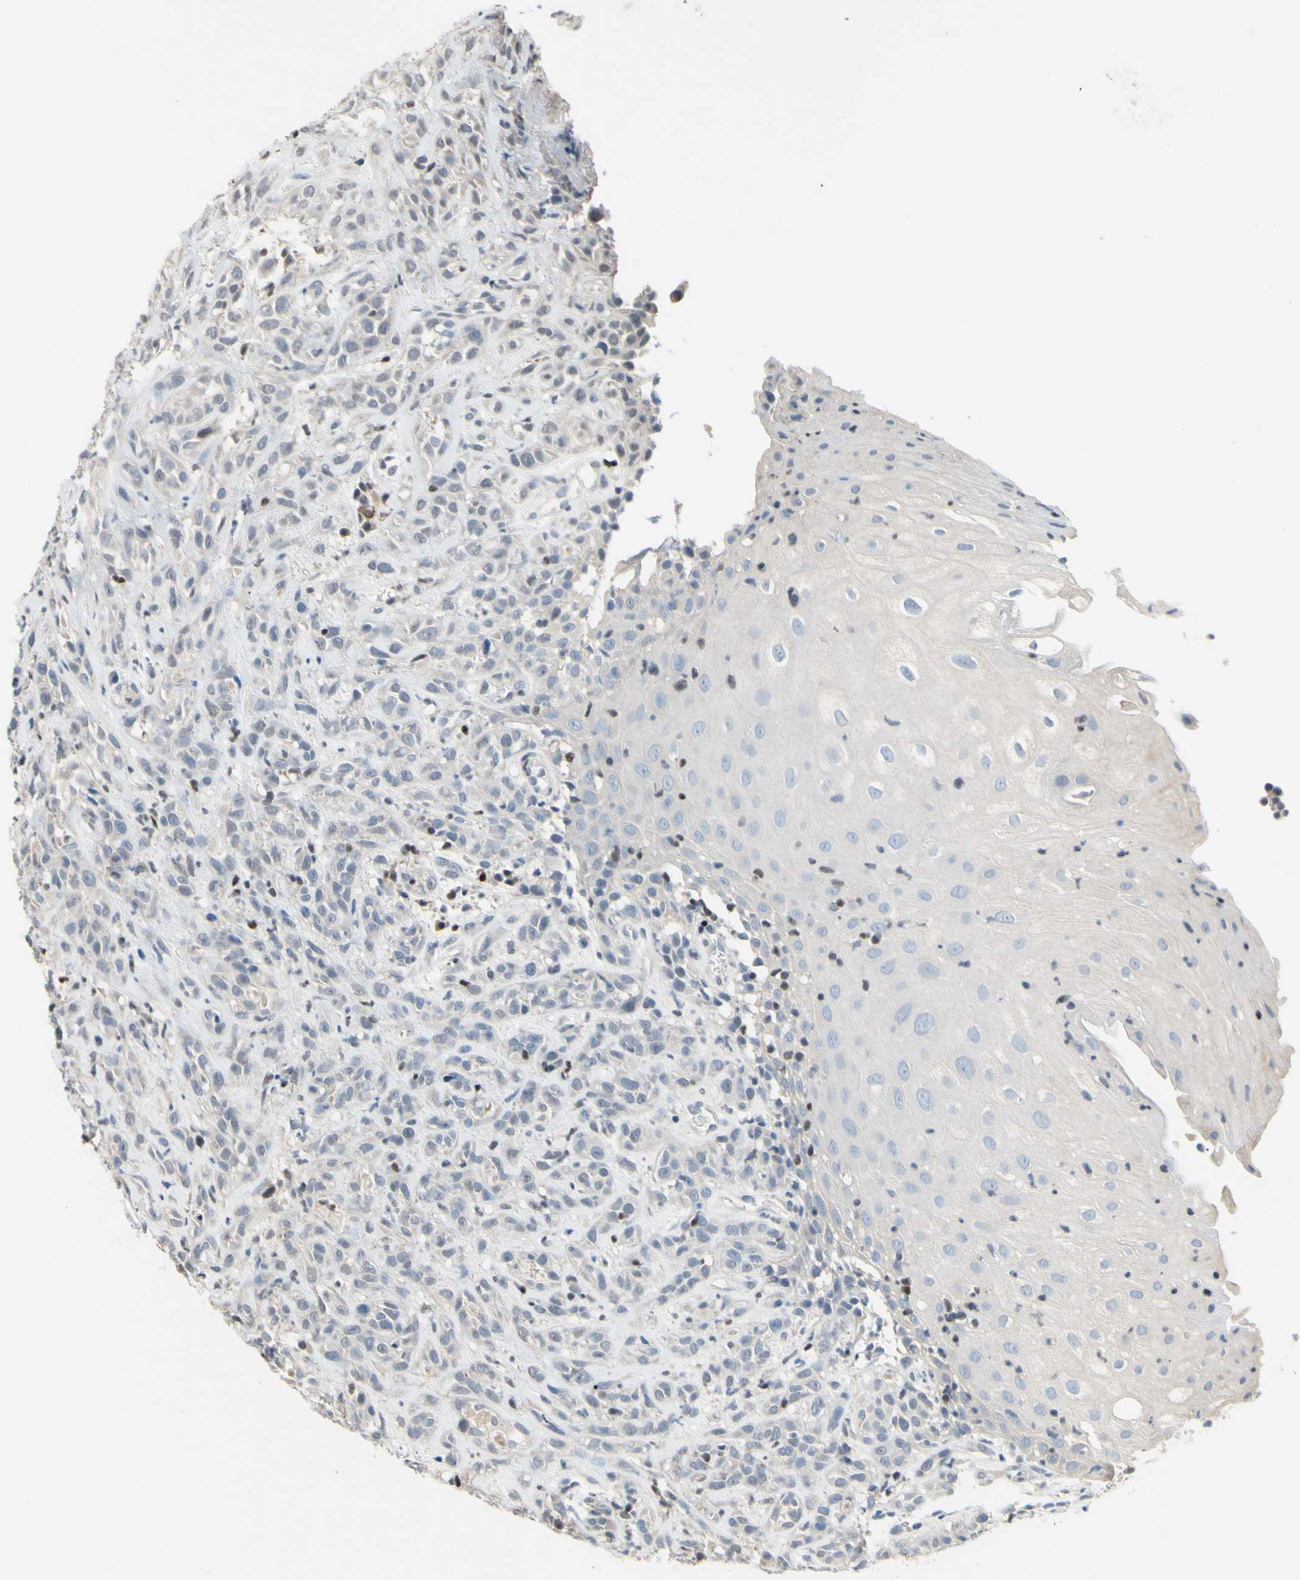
{"staining": {"intensity": "negative", "quantity": "none", "location": "none"}, "tissue": "head and neck cancer", "cell_type": "Tumor cells", "image_type": "cancer", "snomed": [{"axis": "morphology", "description": "Normal tissue, NOS"}, {"axis": "morphology", "description": "Squamous cell carcinoma, NOS"}, {"axis": "topography", "description": "Cartilage tissue"}, {"axis": "topography", "description": "Head-Neck"}], "caption": "Tumor cells are negative for protein expression in human head and neck cancer.", "gene": "SP4", "patient": {"sex": "male", "age": 62}}